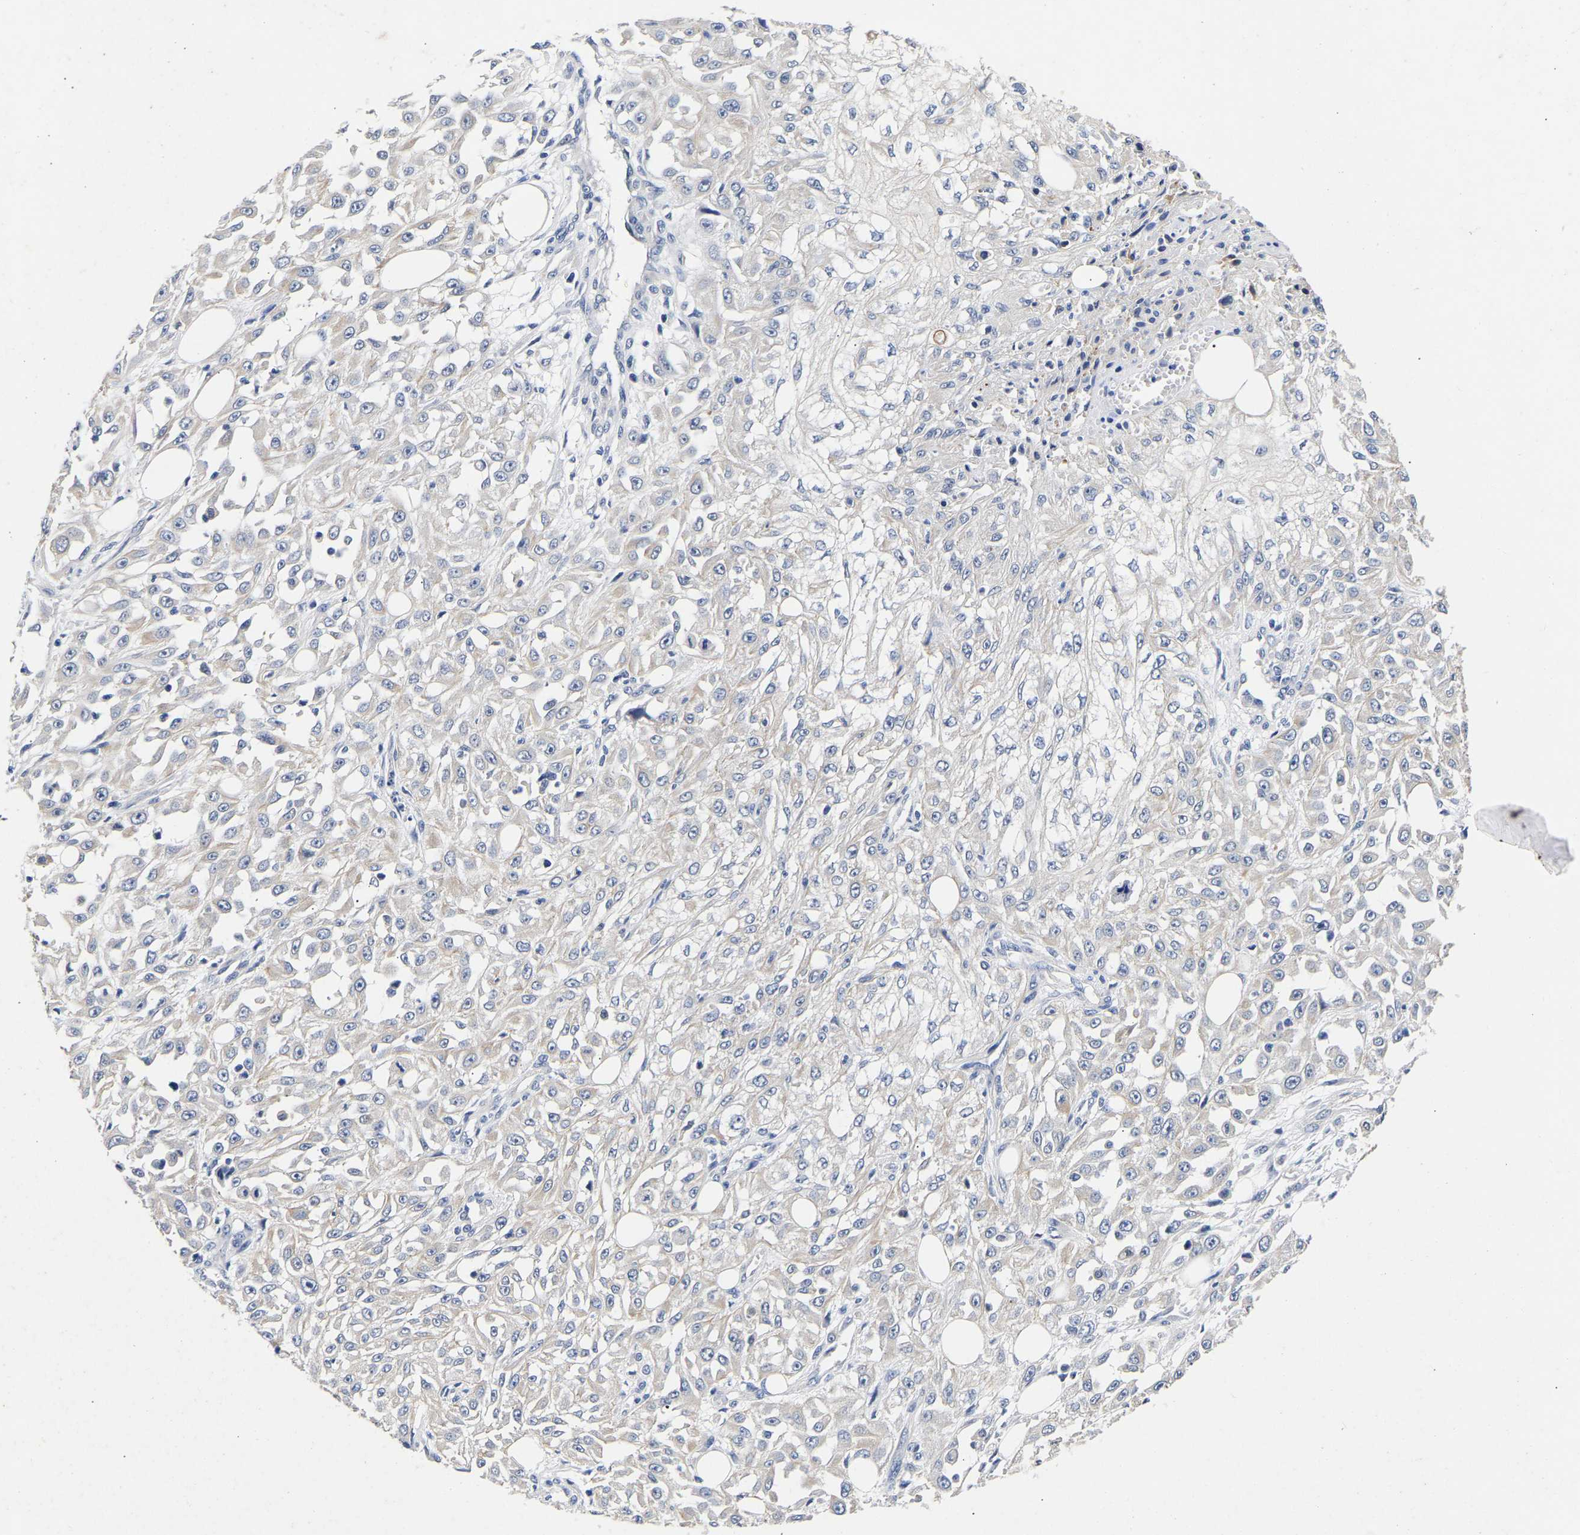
{"staining": {"intensity": "negative", "quantity": "none", "location": "none"}, "tissue": "skin cancer", "cell_type": "Tumor cells", "image_type": "cancer", "snomed": [{"axis": "morphology", "description": "Squamous cell carcinoma, NOS"}, {"axis": "morphology", "description": "Squamous cell carcinoma, metastatic, NOS"}, {"axis": "topography", "description": "Skin"}, {"axis": "topography", "description": "Lymph node"}], "caption": "Tumor cells show no significant protein positivity in skin cancer (metastatic squamous cell carcinoma).", "gene": "CCDC6", "patient": {"sex": "male", "age": 75}}